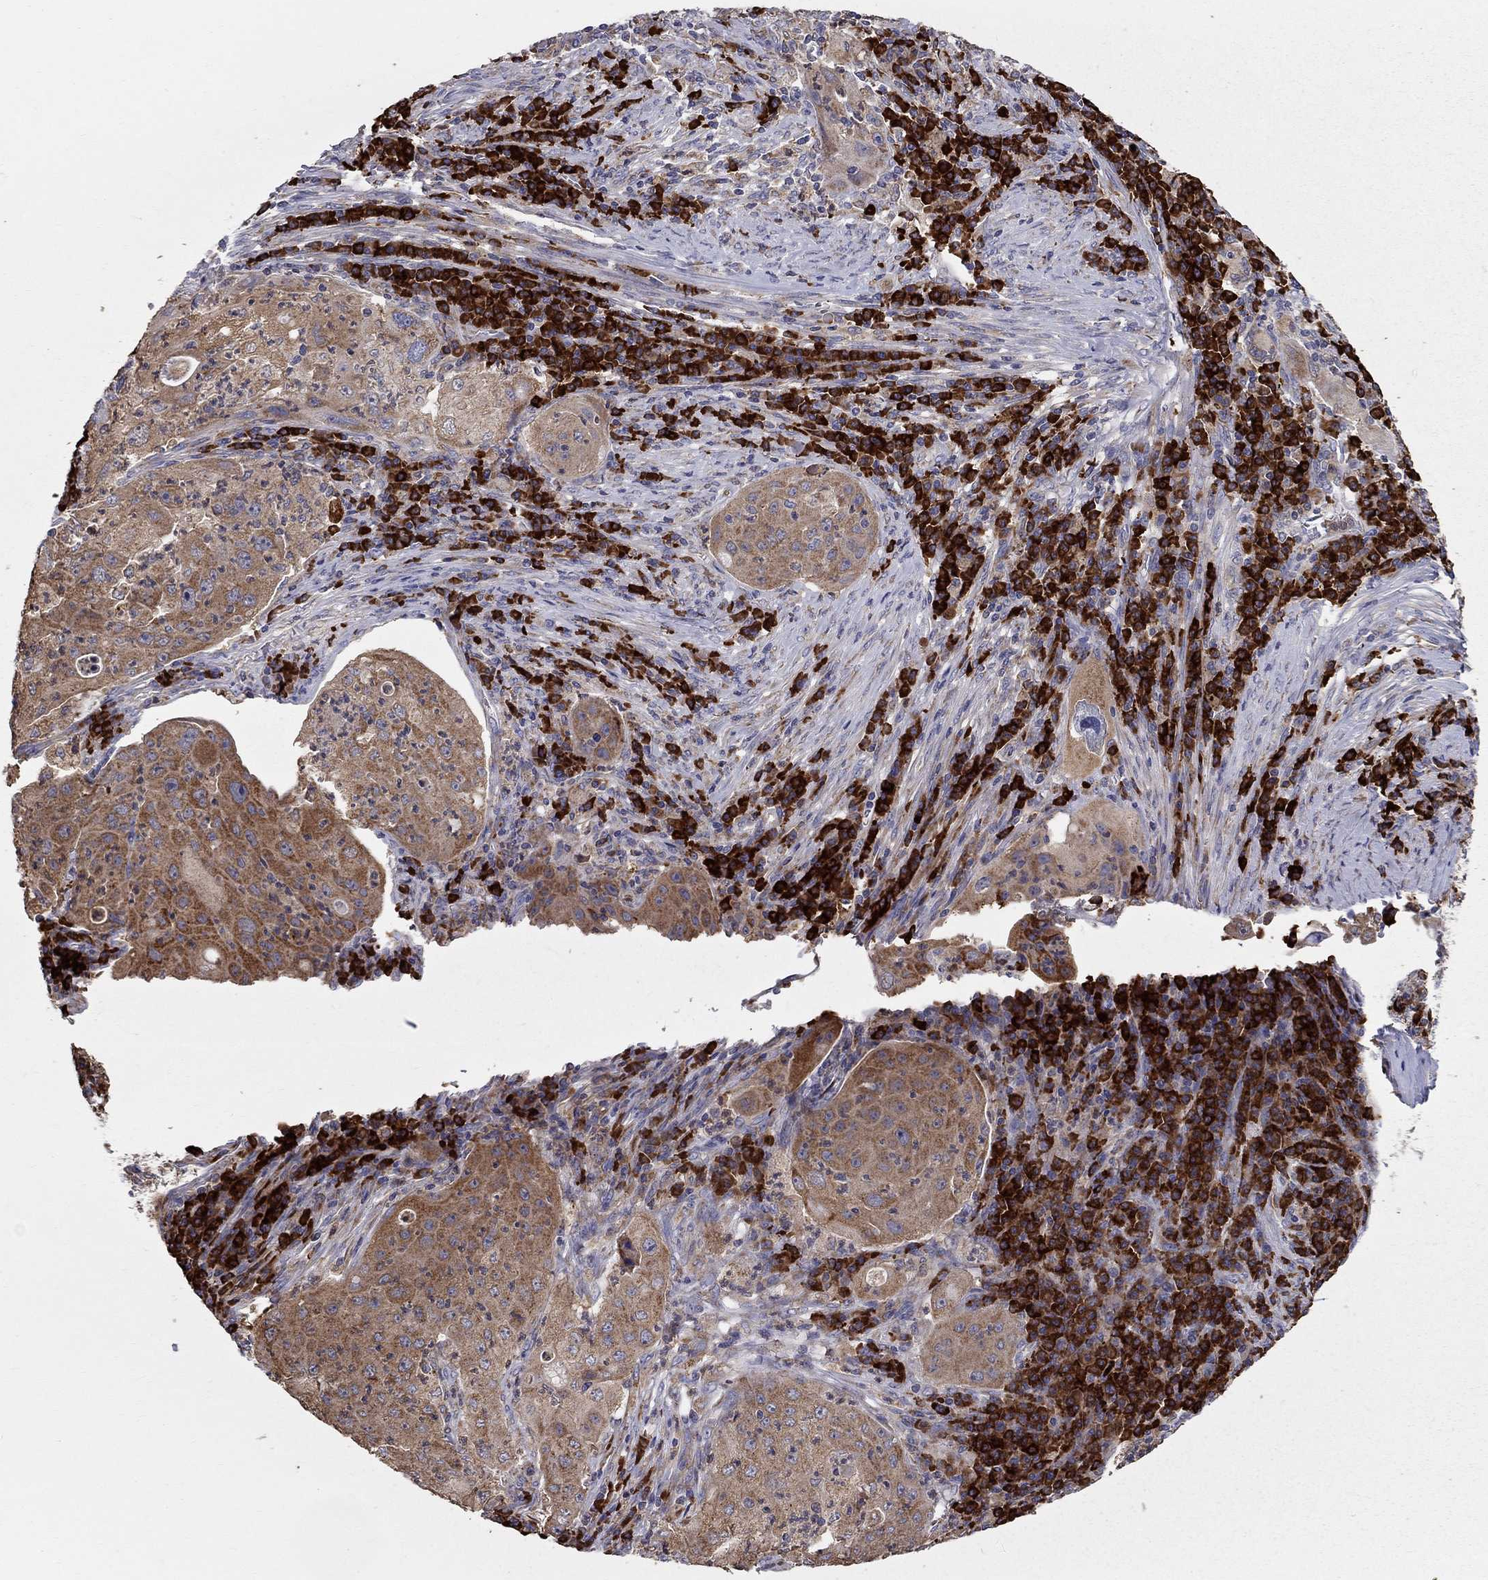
{"staining": {"intensity": "moderate", "quantity": ">75%", "location": "cytoplasmic/membranous"}, "tissue": "lung cancer", "cell_type": "Tumor cells", "image_type": "cancer", "snomed": [{"axis": "morphology", "description": "Squamous cell carcinoma, NOS"}, {"axis": "topography", "description": "Lung"}], "caption": "Lung squamous cell carcinoma stained with immunohistochemistry reveals moderate cytoplasmic/membranous staining in approximately >75% of tumor cells. (Stains: DAB in brown, nuclei in blue, Microscopy: brightfield microscopy at high magnification).", "gene": "PRDX4", "patient": {"sex": "female", "age": 59}}